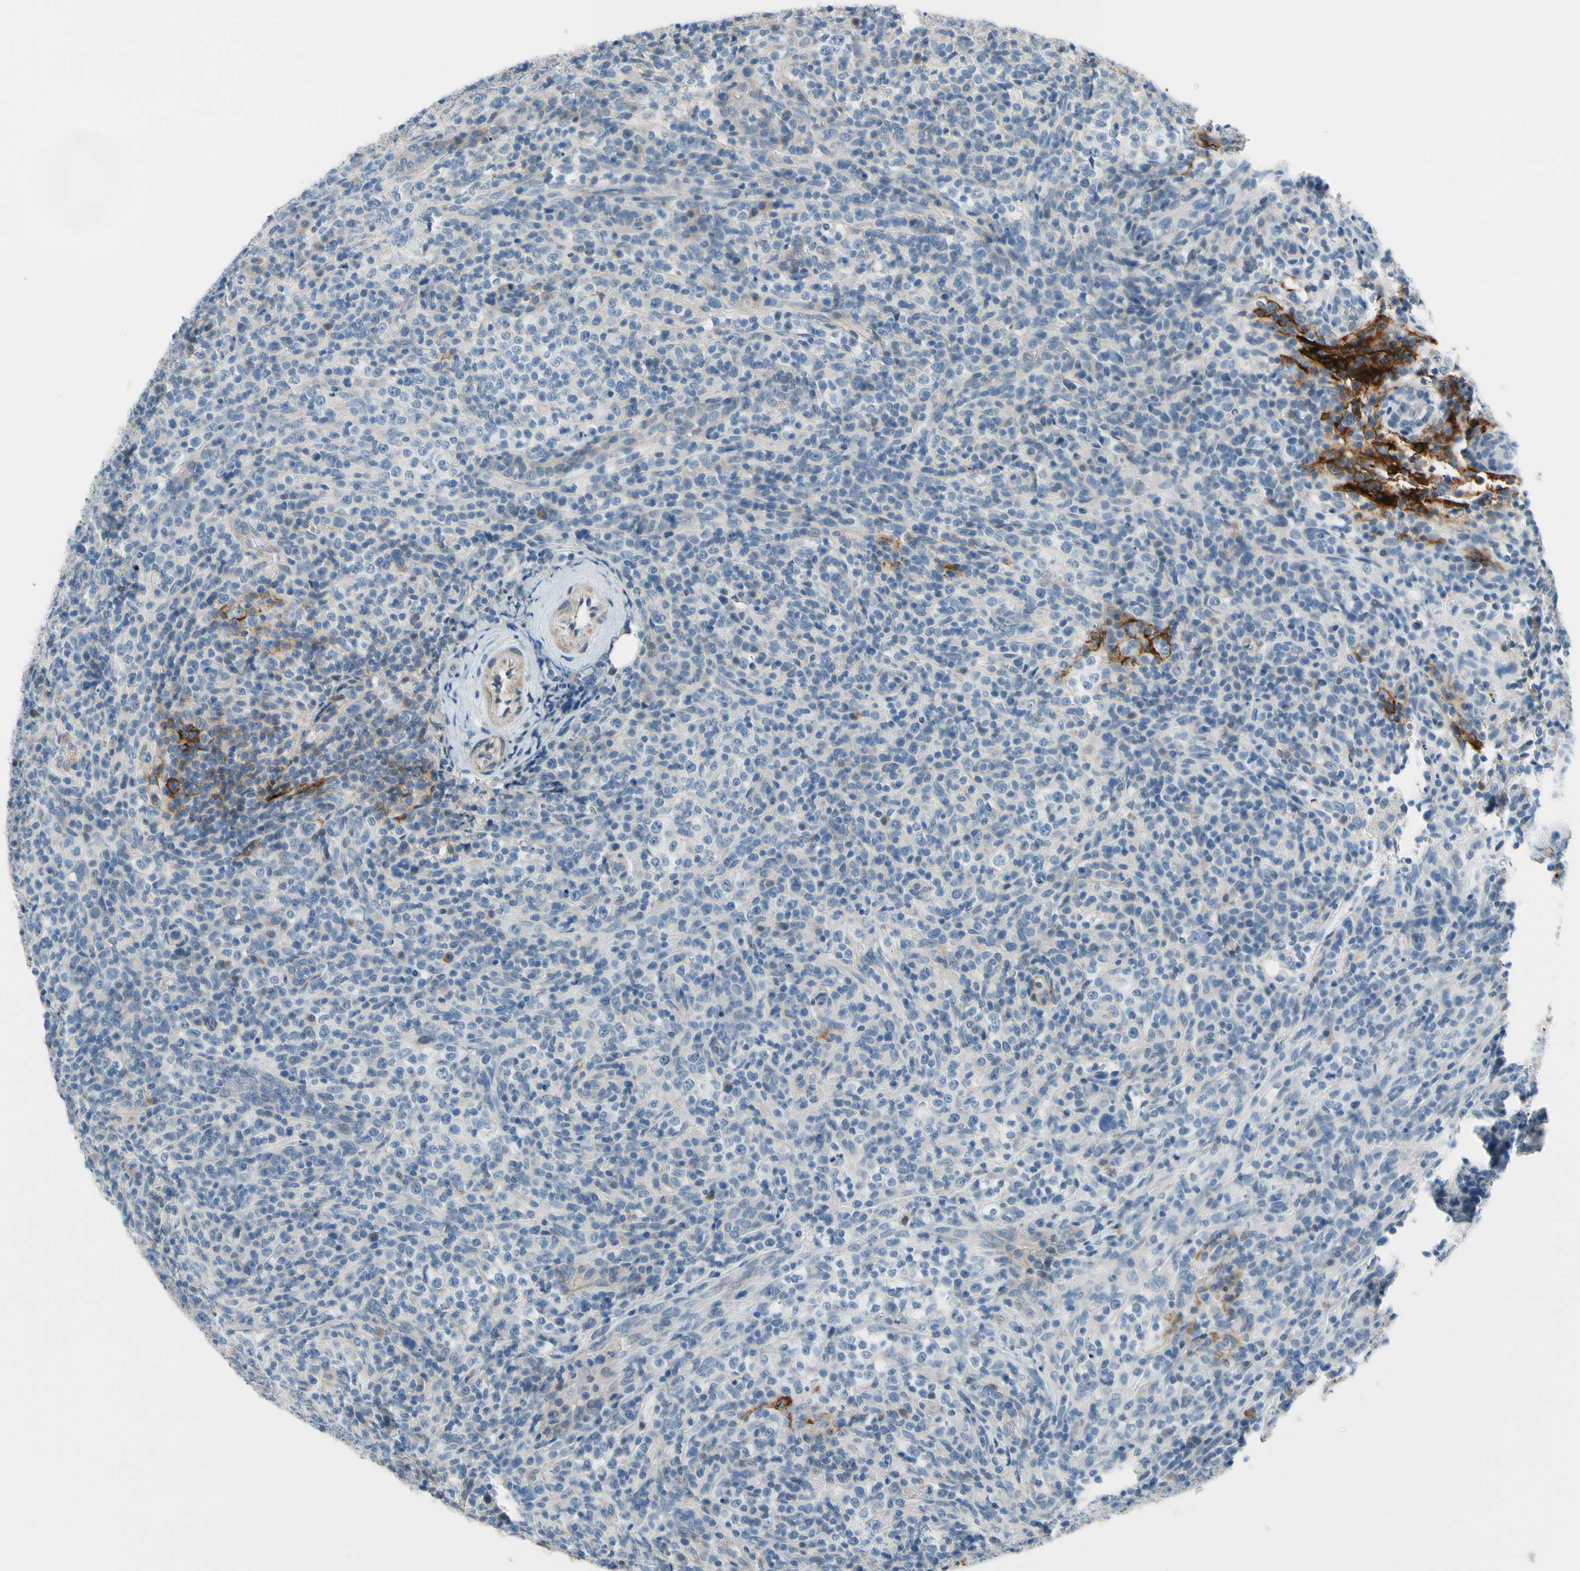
{"staining": {"intensity": "weak", "quantity": "<25%", "location": "cytoplasmic/membranous"}, "tissue": "lymphoma", "cell_type": "Tumor cells", "image_type": "cancer", "snomed": [{"axis": "morphology", "description": "Malignant lymphoma, non-Hodgkin's type, High grade"}, {"axis": "topography", "description": "Lymph node"}], "caption": "An immunohistochemistry micrograph of lymphoma is shown. There is no staining in tumor cells of lymphoma.", "gene": "FCER2", "patient": {"sex": "female", "age": 76}}